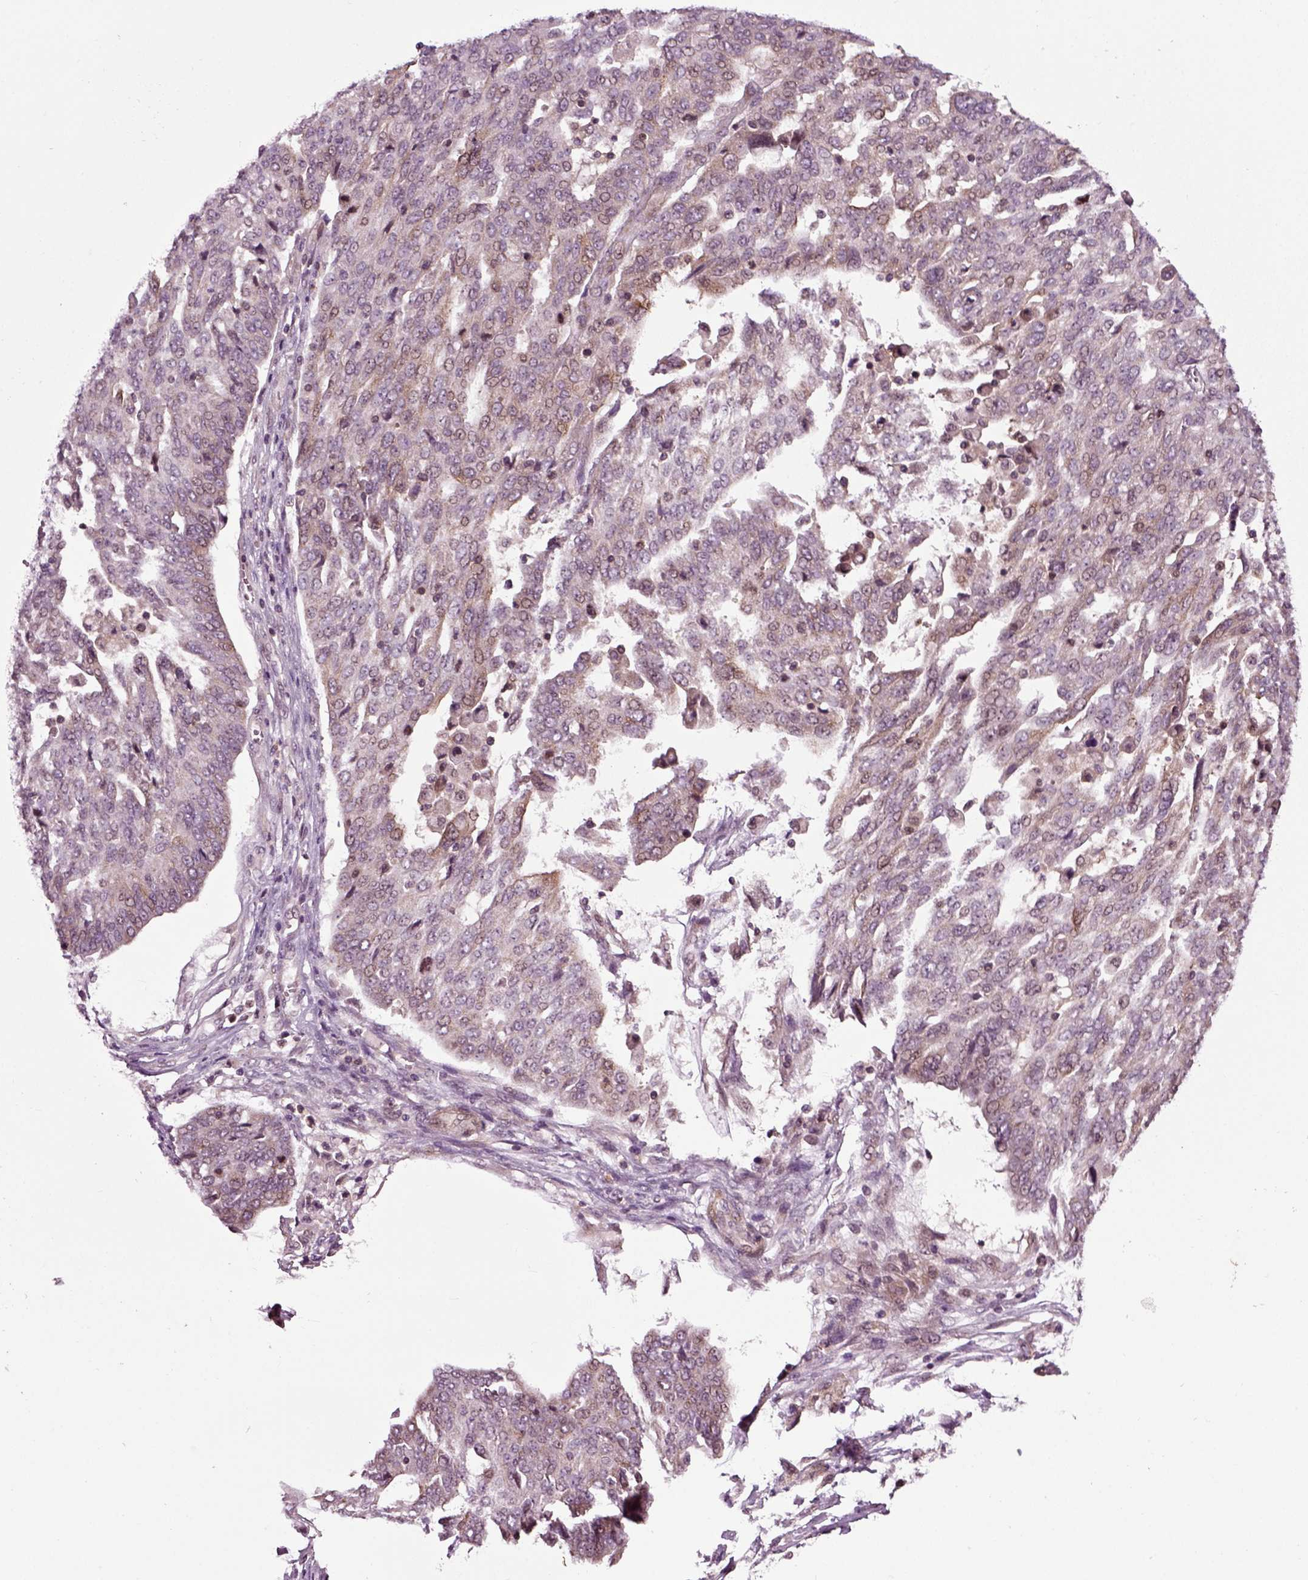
{"staining": {"intensity": "negative", "quantity": "none", "location": "none"}, "tissue": "ovarian cancer", "cell_type": "Tumor cells", "image_type": "cancer", "snomed": [{"axis": "morphology", "description": "Cystadenocarcinoma, serous, NOS"}, {"axis": "topography", "description": "Ovary"}], "caption": "This image is of ovarian cancer stained with immunohistochemistry (IHC) to label a protein in brown with the nuclei are counter-stained blue. There is no positivity in tumor cells.", "gene": "KNSTRN", "patient": {"sex": "female", "age": 67}}